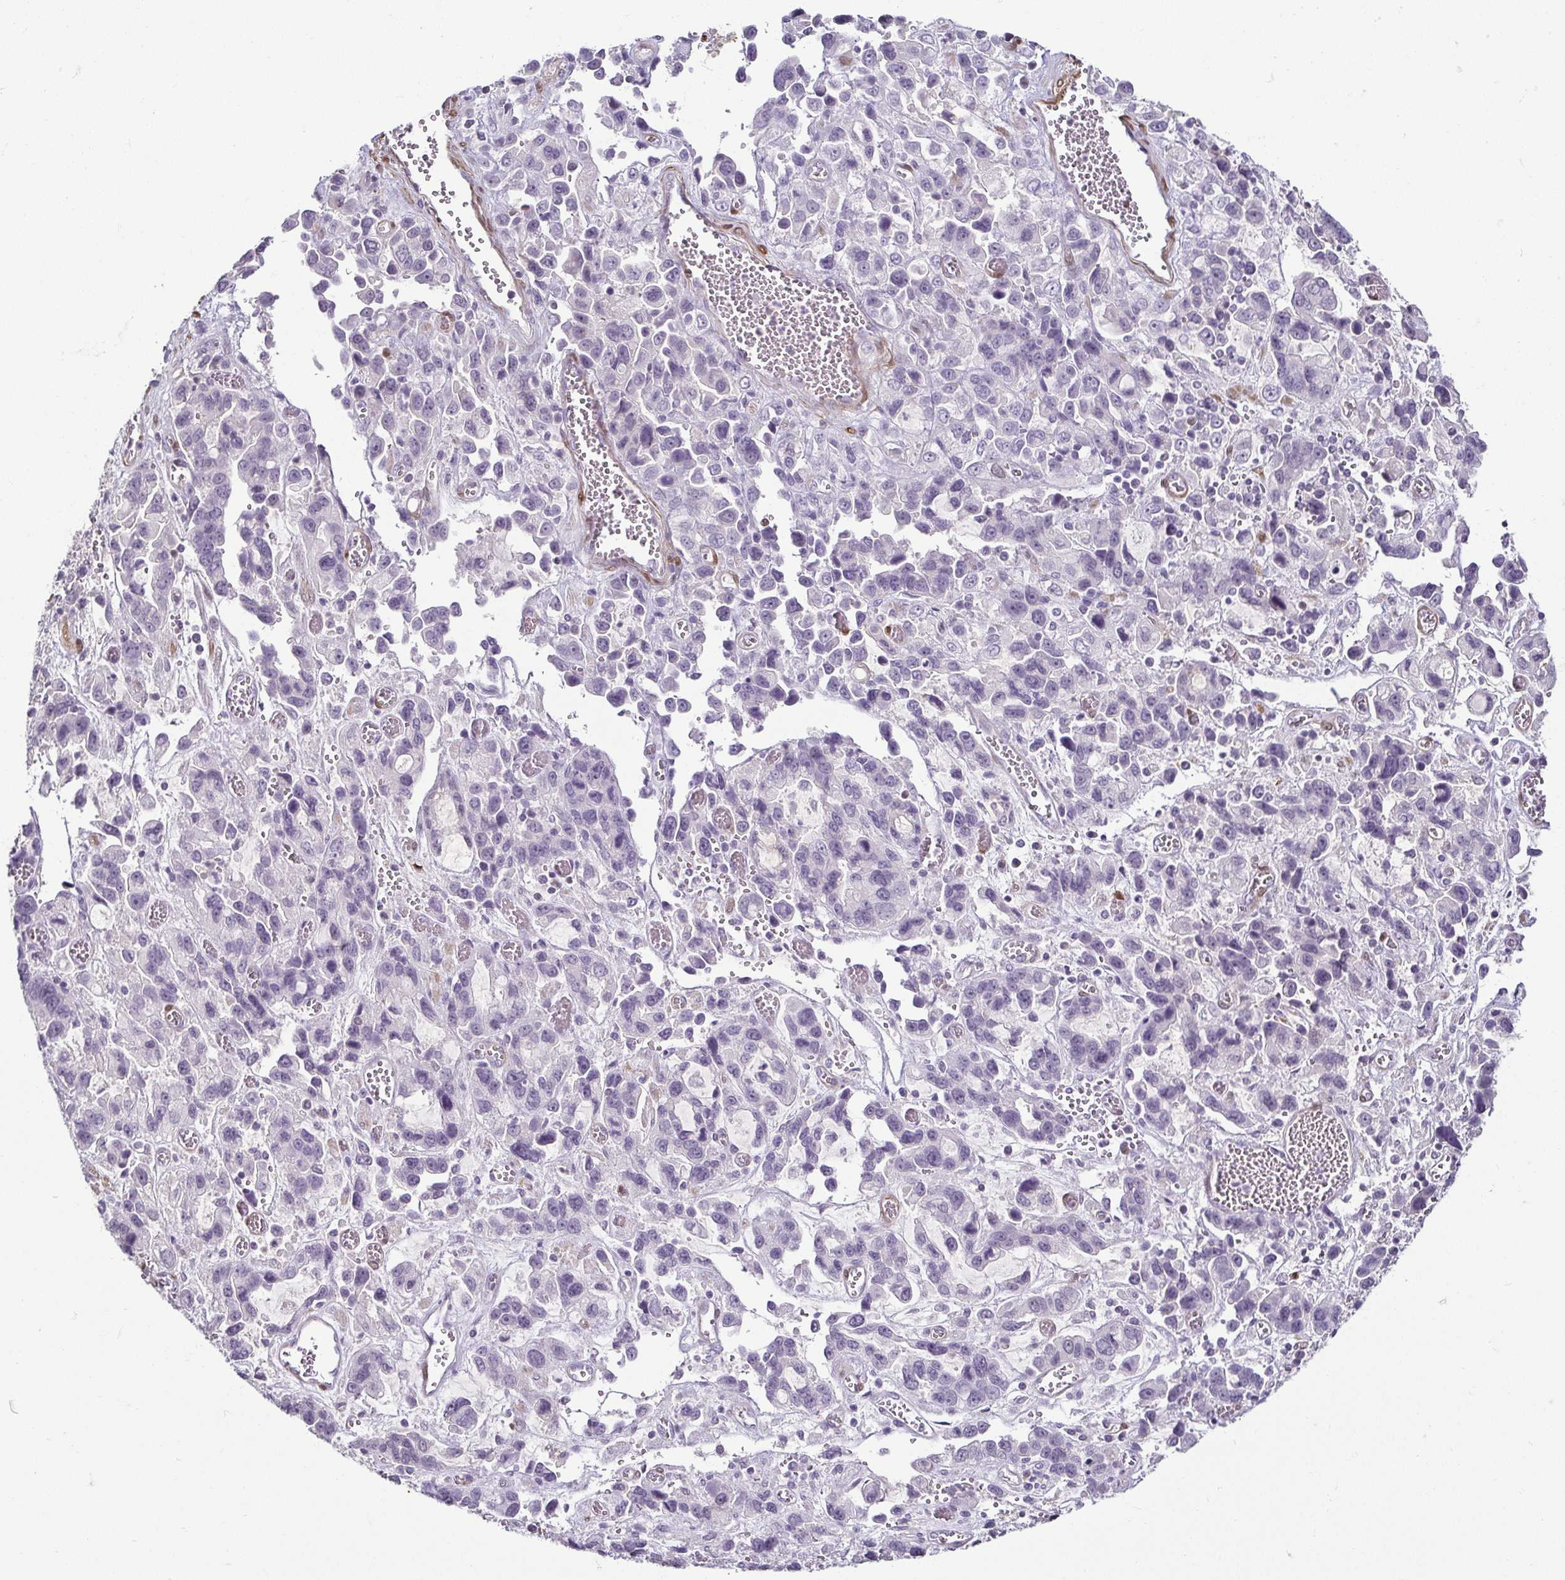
{"staining": {"intensity": "negative", "quantity": "none", "location": "none"}, "tissue": "stomach cancer", "cell_type": "Tumor cells", "image_type": "cancer", "snomed": [{"axis": "morphology", "description": "Adenocarcinoma, NOS"}, {"axis": "topography", "description": "Stomach, upper"}], "caption": "Photomicrograph shows no protein staining in tumor cells of stomach cancer tissue. (Stains: DAB (3,3'-diaminobenzidine) immunohistochemistry (IHC) with hematoxylin counter stain, Microscopy: brightfield microscopy at high magnification).", "gene": "HOPX", "patient": {"sex": "female", "age": 81}}